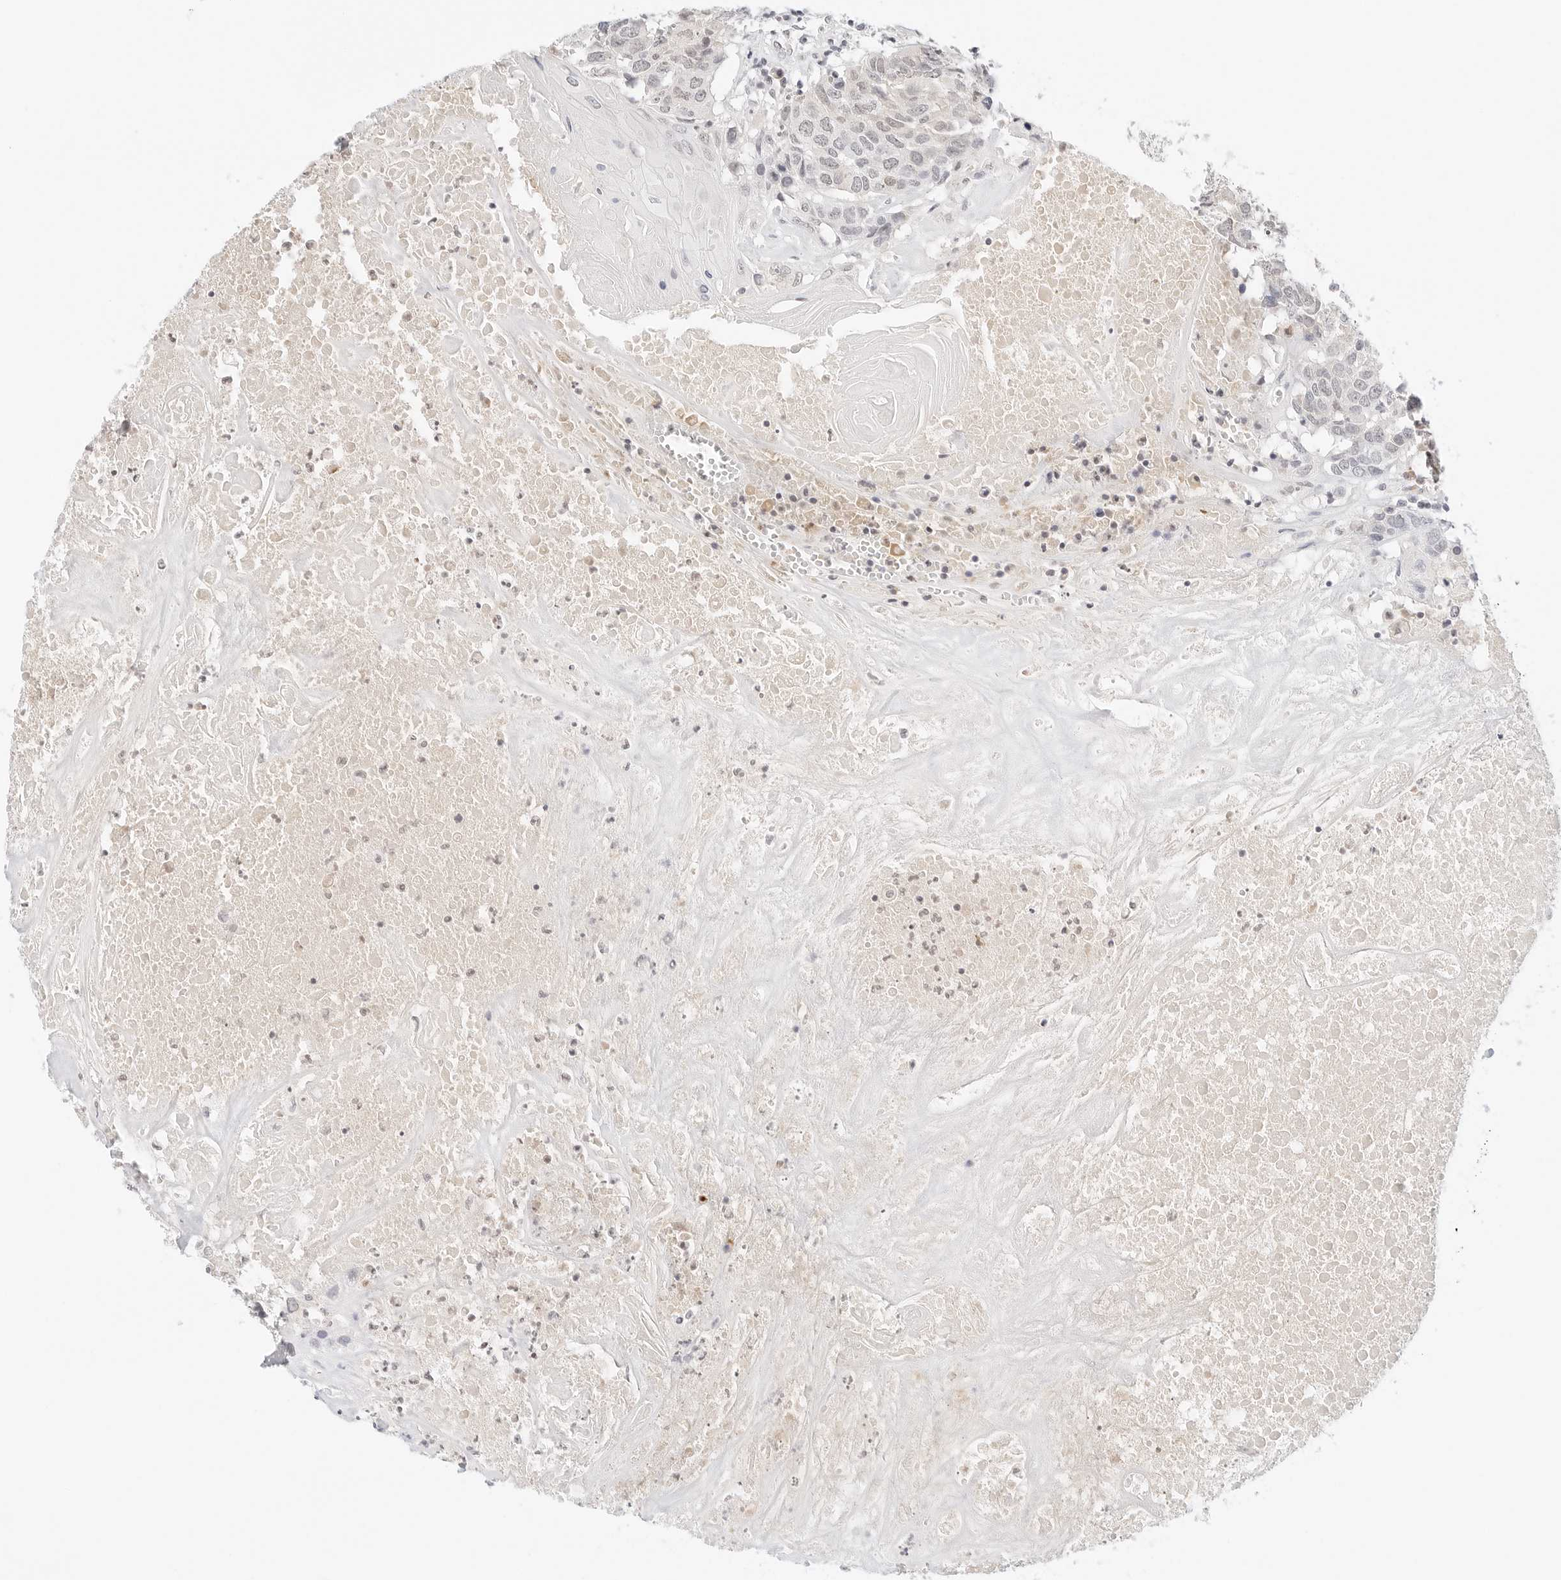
{"staining": {"intensity": "negative", "quantity": "none", "location": "none"}, "tissue": "head and neck cancer", "cell_type": "Tumor cells", "image_type": "cancer", "snomed": [{"axis": "morphology", "description": "Squamous cell carcinoma, NOS"}, {"axis": "topography", "description": "Head-Neck"}], "caption": "Tumor cells show no significant protein positivity in head and neck cancer.", "gene": "XKR4", "patient": {"sex": "male", "age": 66}}